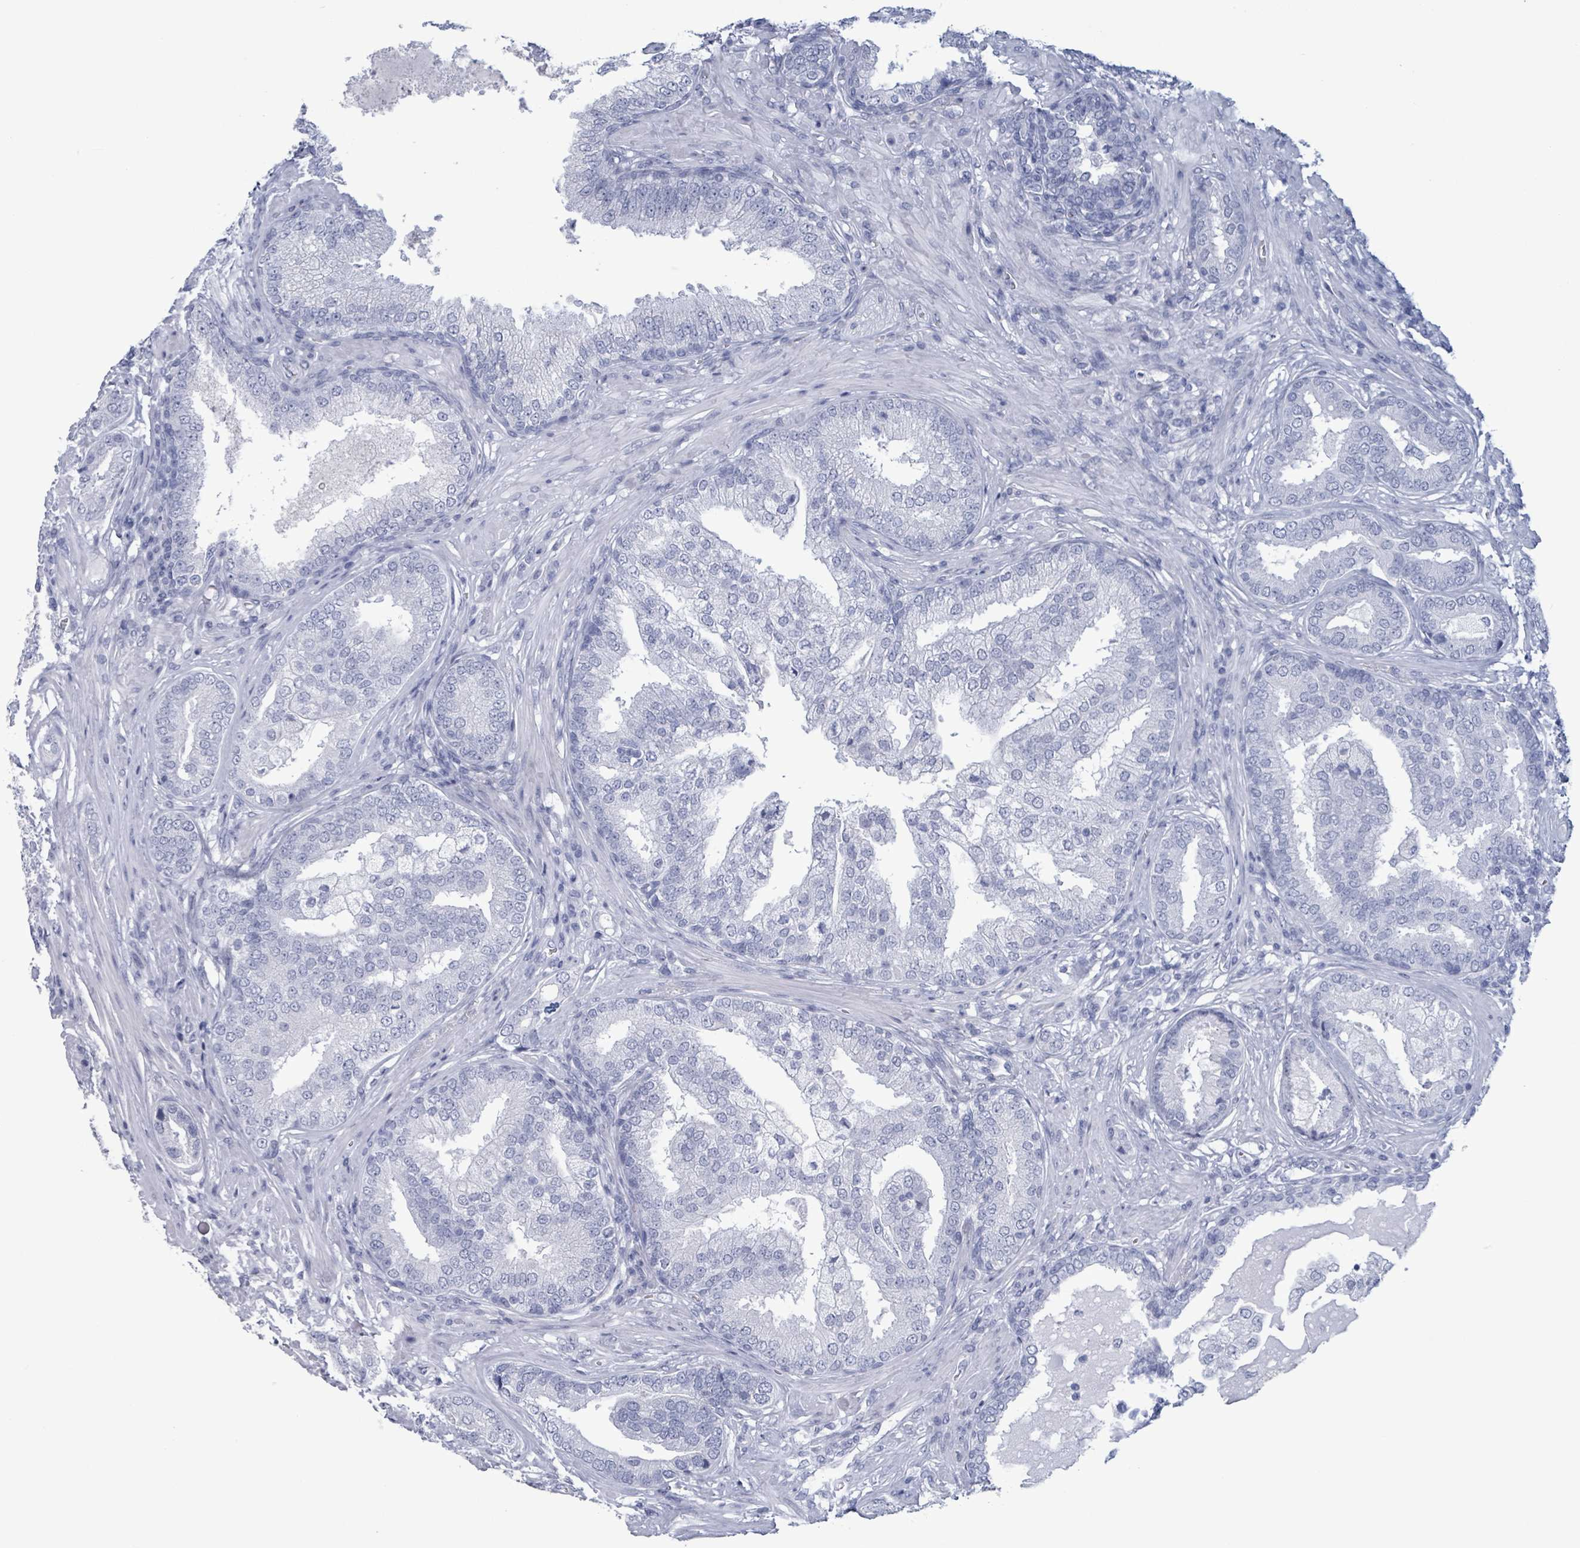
{"staining": {"intensity": "negative", "quantity": "none", "location": "none"}, "tissue": "prostate cancer", "cell_type": "Tumor cells", "image_type": "cancer", "snomed": [{"axis": "morphology", "description": "Adenocarcinoma, High grade"}, {"axis": "topography", "description": "Prostate"}], "caption": "This is an immunohistochemistry (IHC) histopathology image of human prostate cancer (adenocarcinoma (high-grade)). There is no positivity in tumor cells.", "gene": "NKX2-1", "patient": {"sex": "male", "age": 55}}